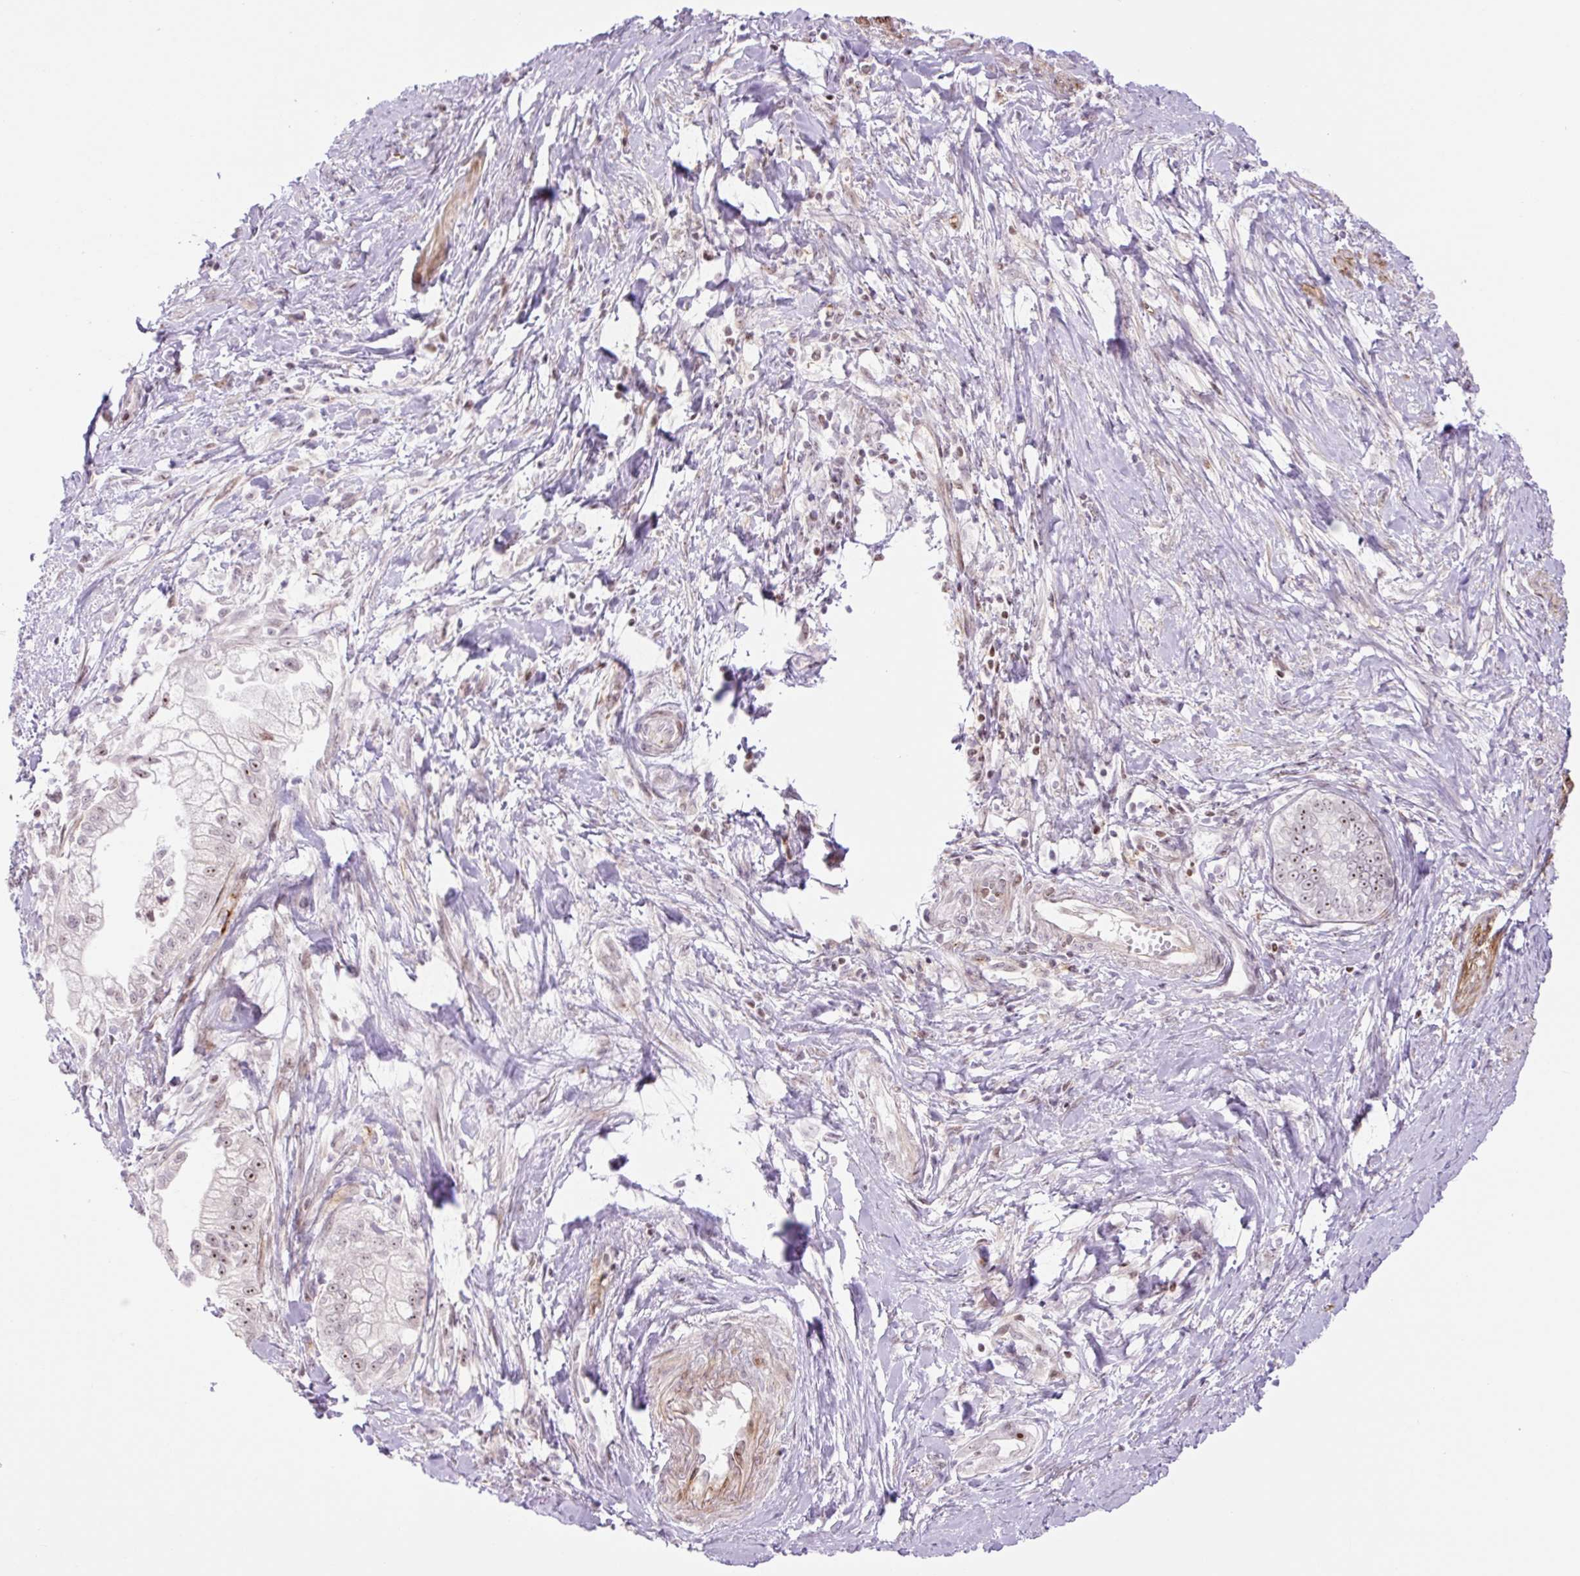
{"staining": {"intensity": "moderate", "quantity": ">75%", "location": "nuclear"}, "tissue": "pancreatic cancer", "cell_type": "Tumor cells", "image_type": "cancer", "snomed": [{"axis": "morphology", "description": "Adenocarcinoma, NOS"}, {"axis": "topography", "description": "Pancreas"}], "caption": "Pancreatic adenocarcinoma tissue displays moderate nuclear expression in approximately >75% of tumor cells, visualized by immunohistochemistry.", "gene": "ZNF417", "patient": {"sex": "male", "age": 70}}